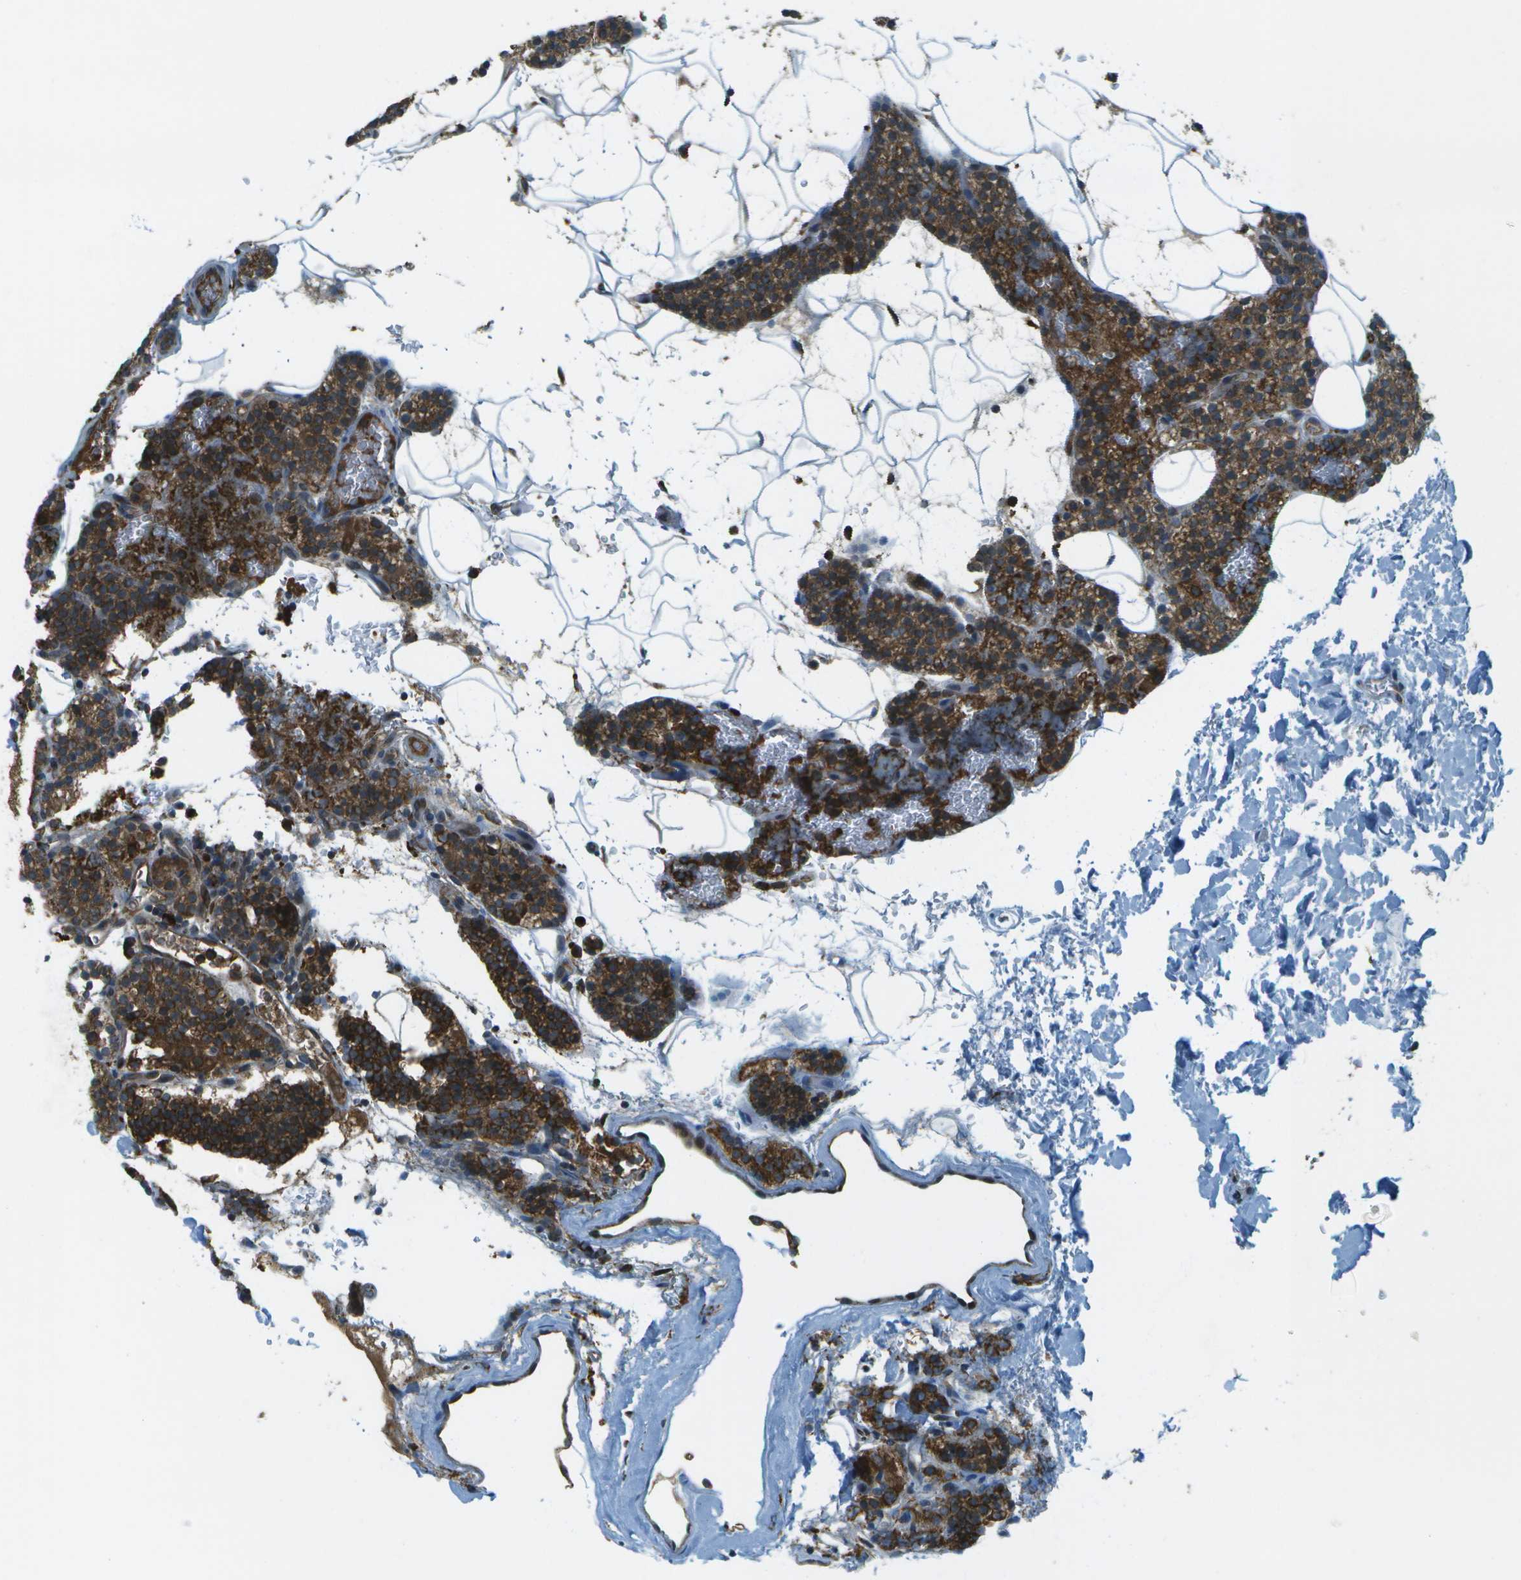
{"staining": {"intensity": "strong", "quantity": ">75%", "location": "cytoplasmic/membranous"}, "tissue": "parathyroid gland", "cell_type": "Glandular cells", "image_type": "normal", "snomed": [{"axis": "morphology", "description": "Normal tissue, NOS"}, {"axis": "morphology", "description": "Inflammation chronic"}, {"axis": "morphology", "description": "Goiter, colloid"}, {"axis": "topography", "description": "Thyroid gland"}, {"axis": "topography", "description": "Parathyroid gland"}], "caption": "The photomicrograph shows a brown stain indicating the presence of a protein in the cytoplasmic/membranous of glandular cells in parathyroid gland. (DAB (3,3'-diaminobenzidine) = brown stain, brightfield microscopy at high magnification).", "gene": "USP30", "patient": {"sex": "male", "age": 65}}